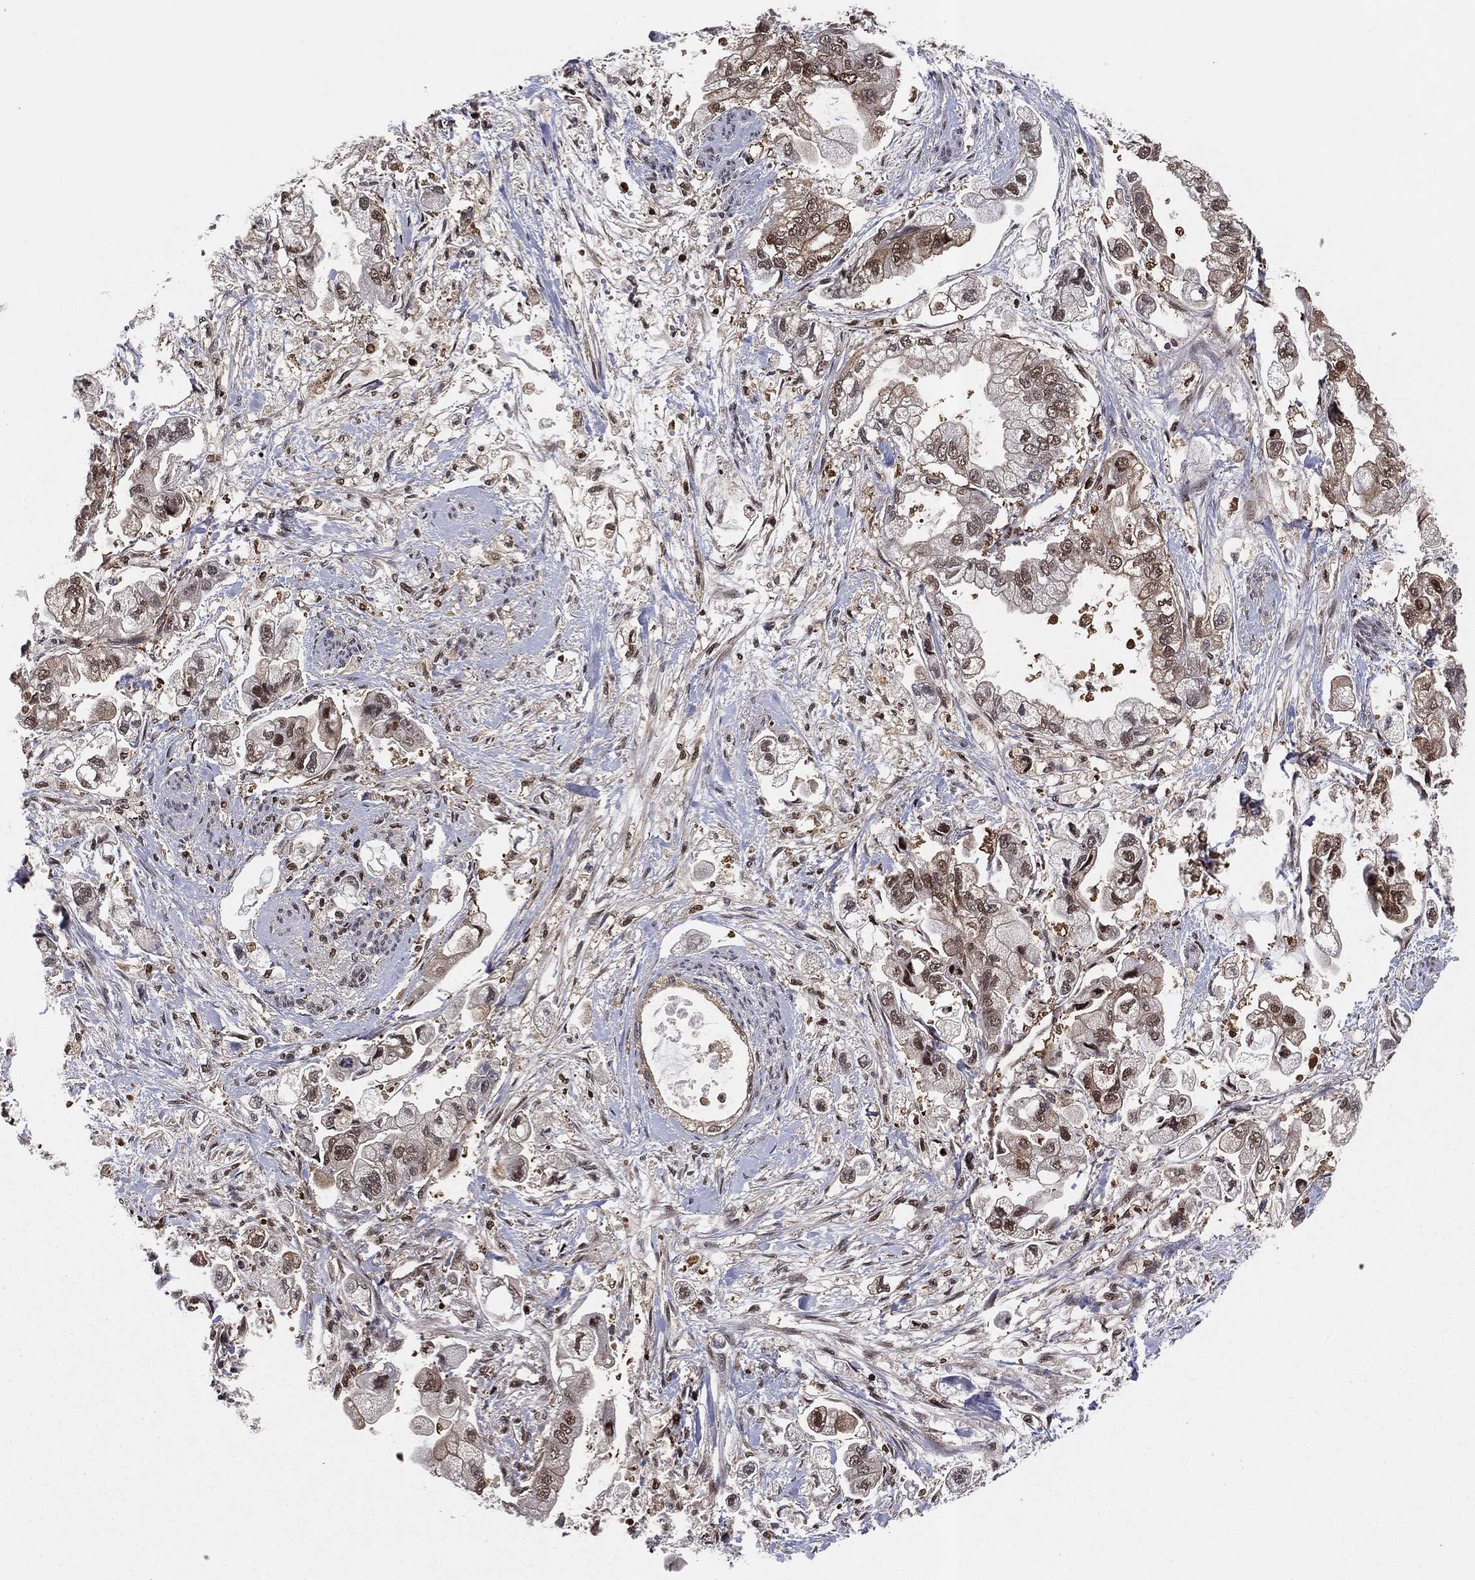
{"staining": {"intensity": "strong", "quantity": "25%-75%", "location": "nuclear"}, "tissue": "stomach cancer", "cell_type": "Tumor cells", "image_type": "cancer", "snomed": [{"axis": "morphology", "description": "Normal tissue, NOS"}, {"axis": "morphology", "description": "Adenocarcinoma, NOS"}, {"axis": "topography", "description": "Stomach"}], "caption": "Protein expression by immunohistochemistry (IHC) shows strong nuclear expression in approximately 25%-75% of tumor cells in stomach cancer (adenocarcinoma).", "gene": "PSMA1", "patient": {"sex": "male", "age": 62}}